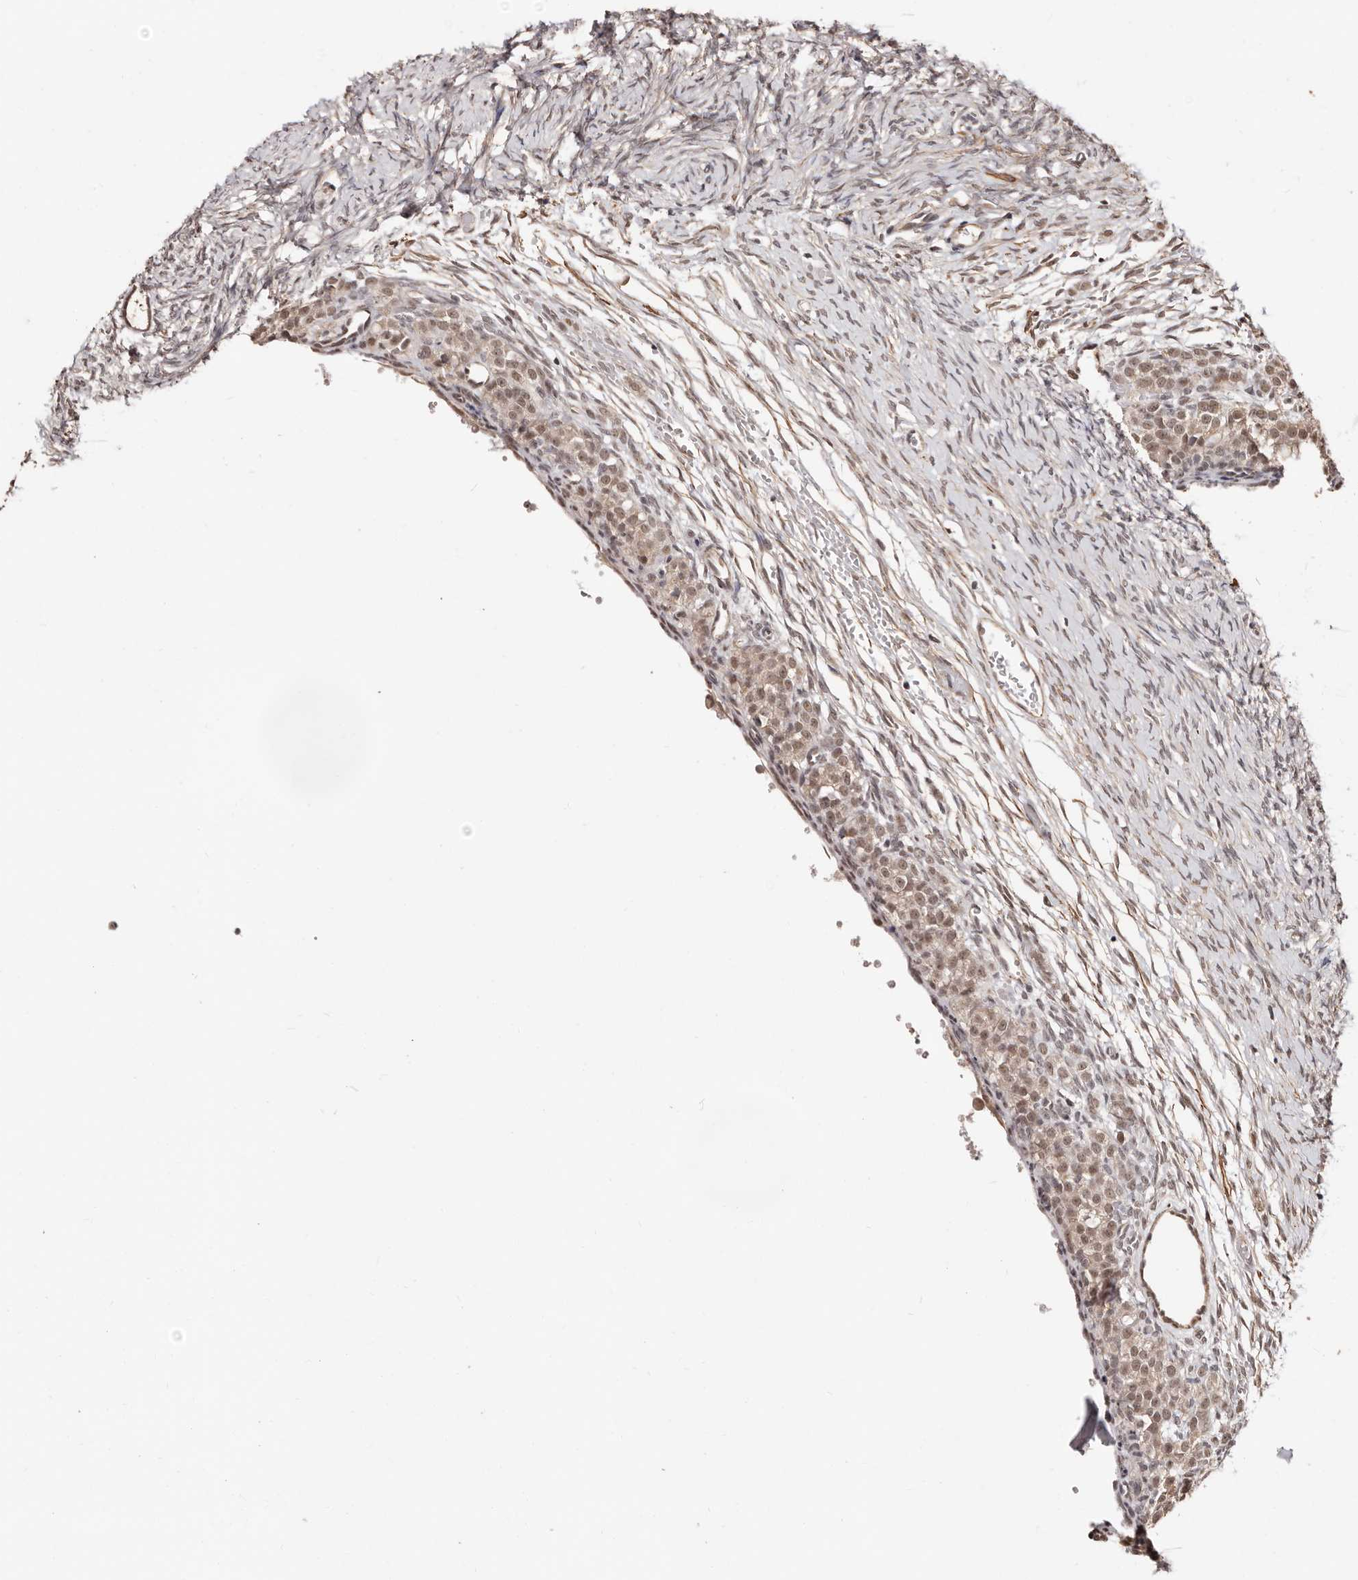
{"staining": {"intensity": "weak", "quantity": "<25%", "location": "cytoplasmic/membranous"}, "tissue": "ovary", "cell_type": "Ovarian stroma cells", "image_type": "normal", "snomed": [{"axis": "morphology", "description": "Adenocarcinoma, NOS"}, {"axis": "topography", "description": "Endometrium"}], "caption": "The micrograph demonstrates no significant expression in ovarian stroma cells of ovary.", "gene": "TRIP13", "patient": {"sex": "female", "age": 32}}